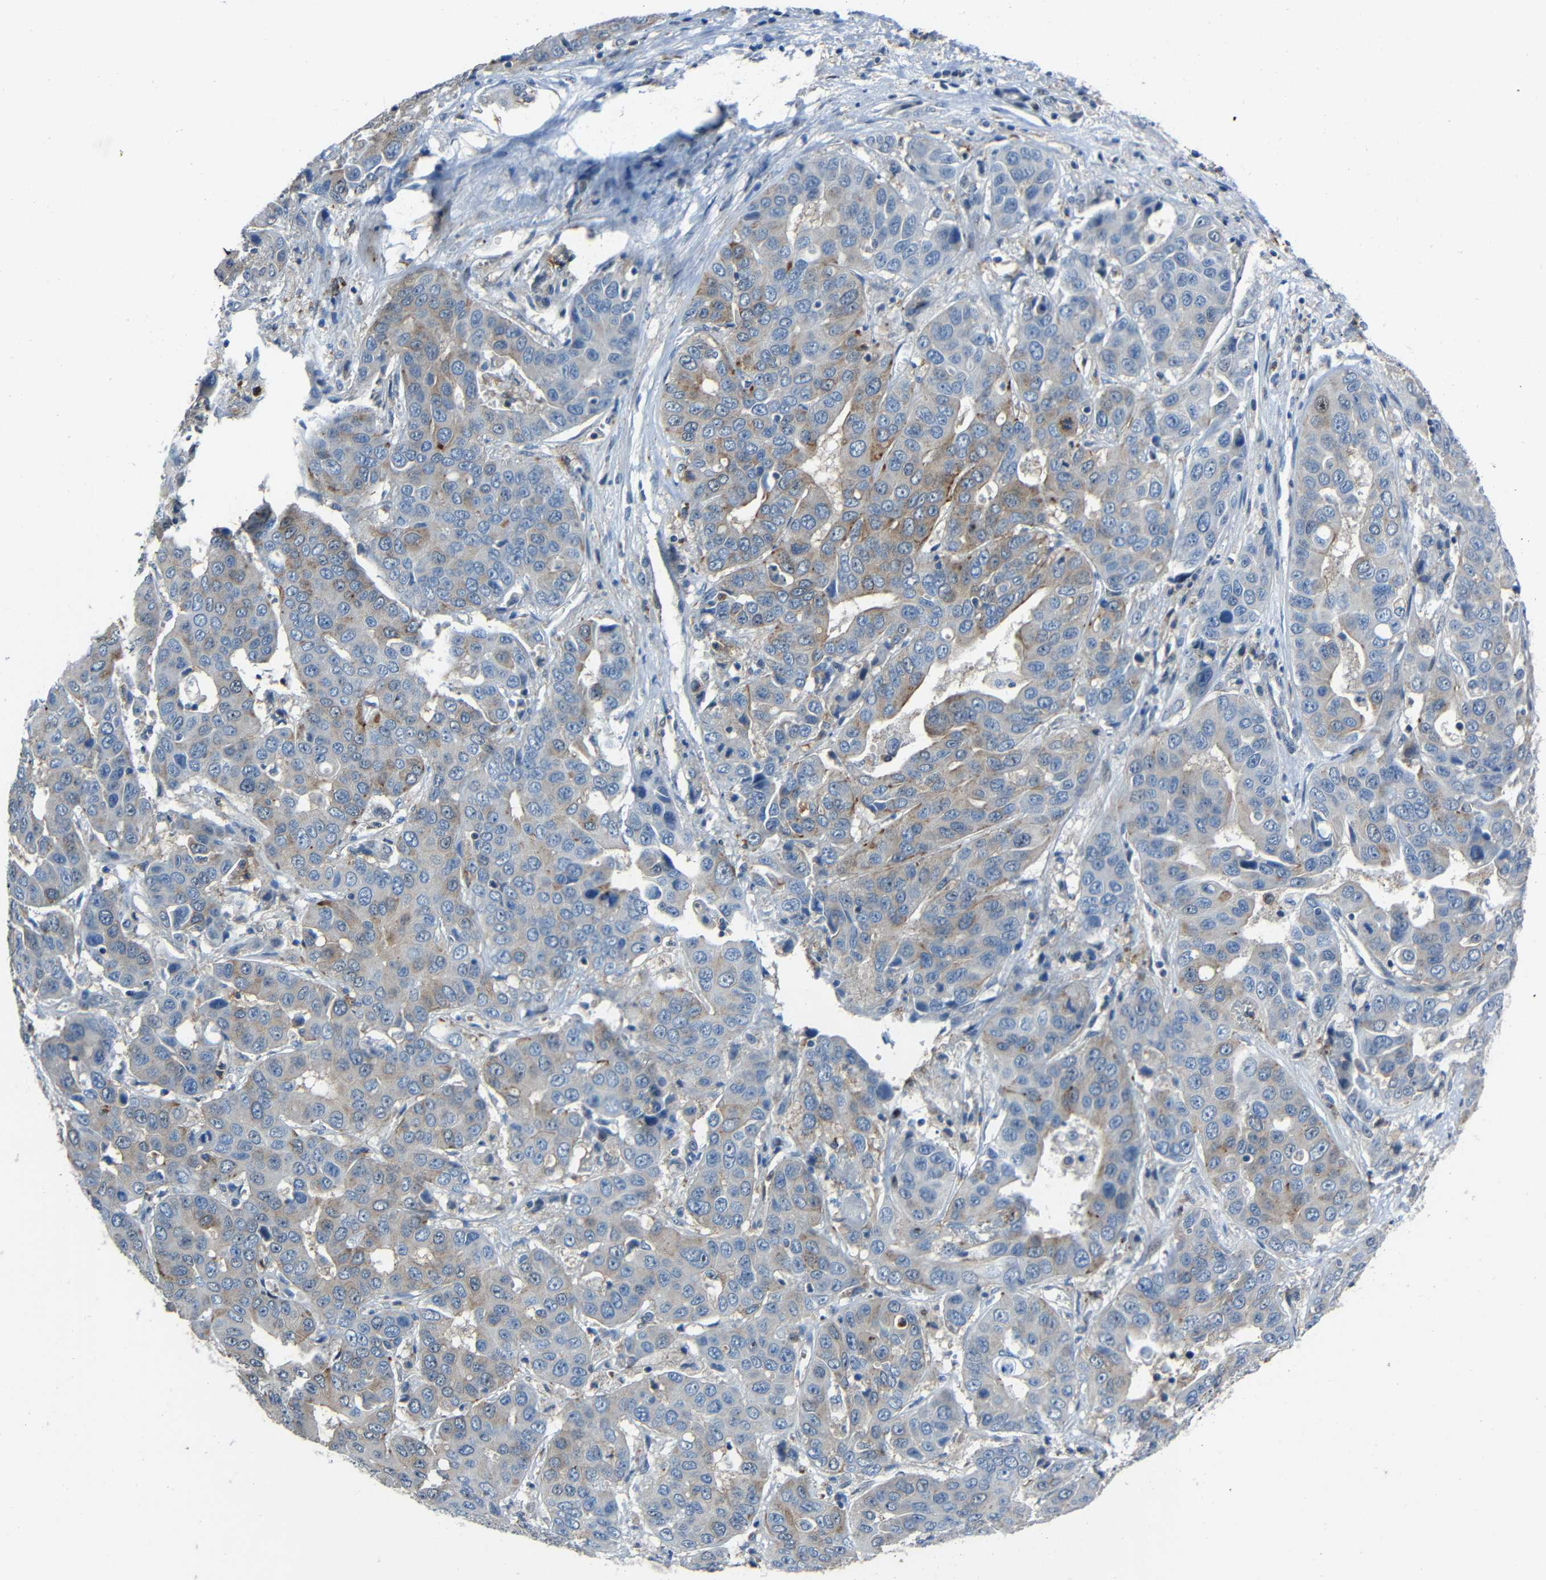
{"staining": {"intensity": "moderate", "quantity": "25%-75%", "location": "cytoplasmic/membranous"}, "tissue": "liver cancer", "cell_type": "Tumor cells", "image_type": "cancer", "snomed": [{"axis": "morphology", "description": "Cholangiocarcinoma"}, {"axis": "topography", "description": "Liver"}], "caption": "Protein analysis of liver cancer (cholangiocarcinoma) tissue displays moderate cytoplasmic/membranous staining in approximately 25%-75% of tumor cells.", "gene": "DNAJC5", "patient": {"sex": "female", "age": 52}}